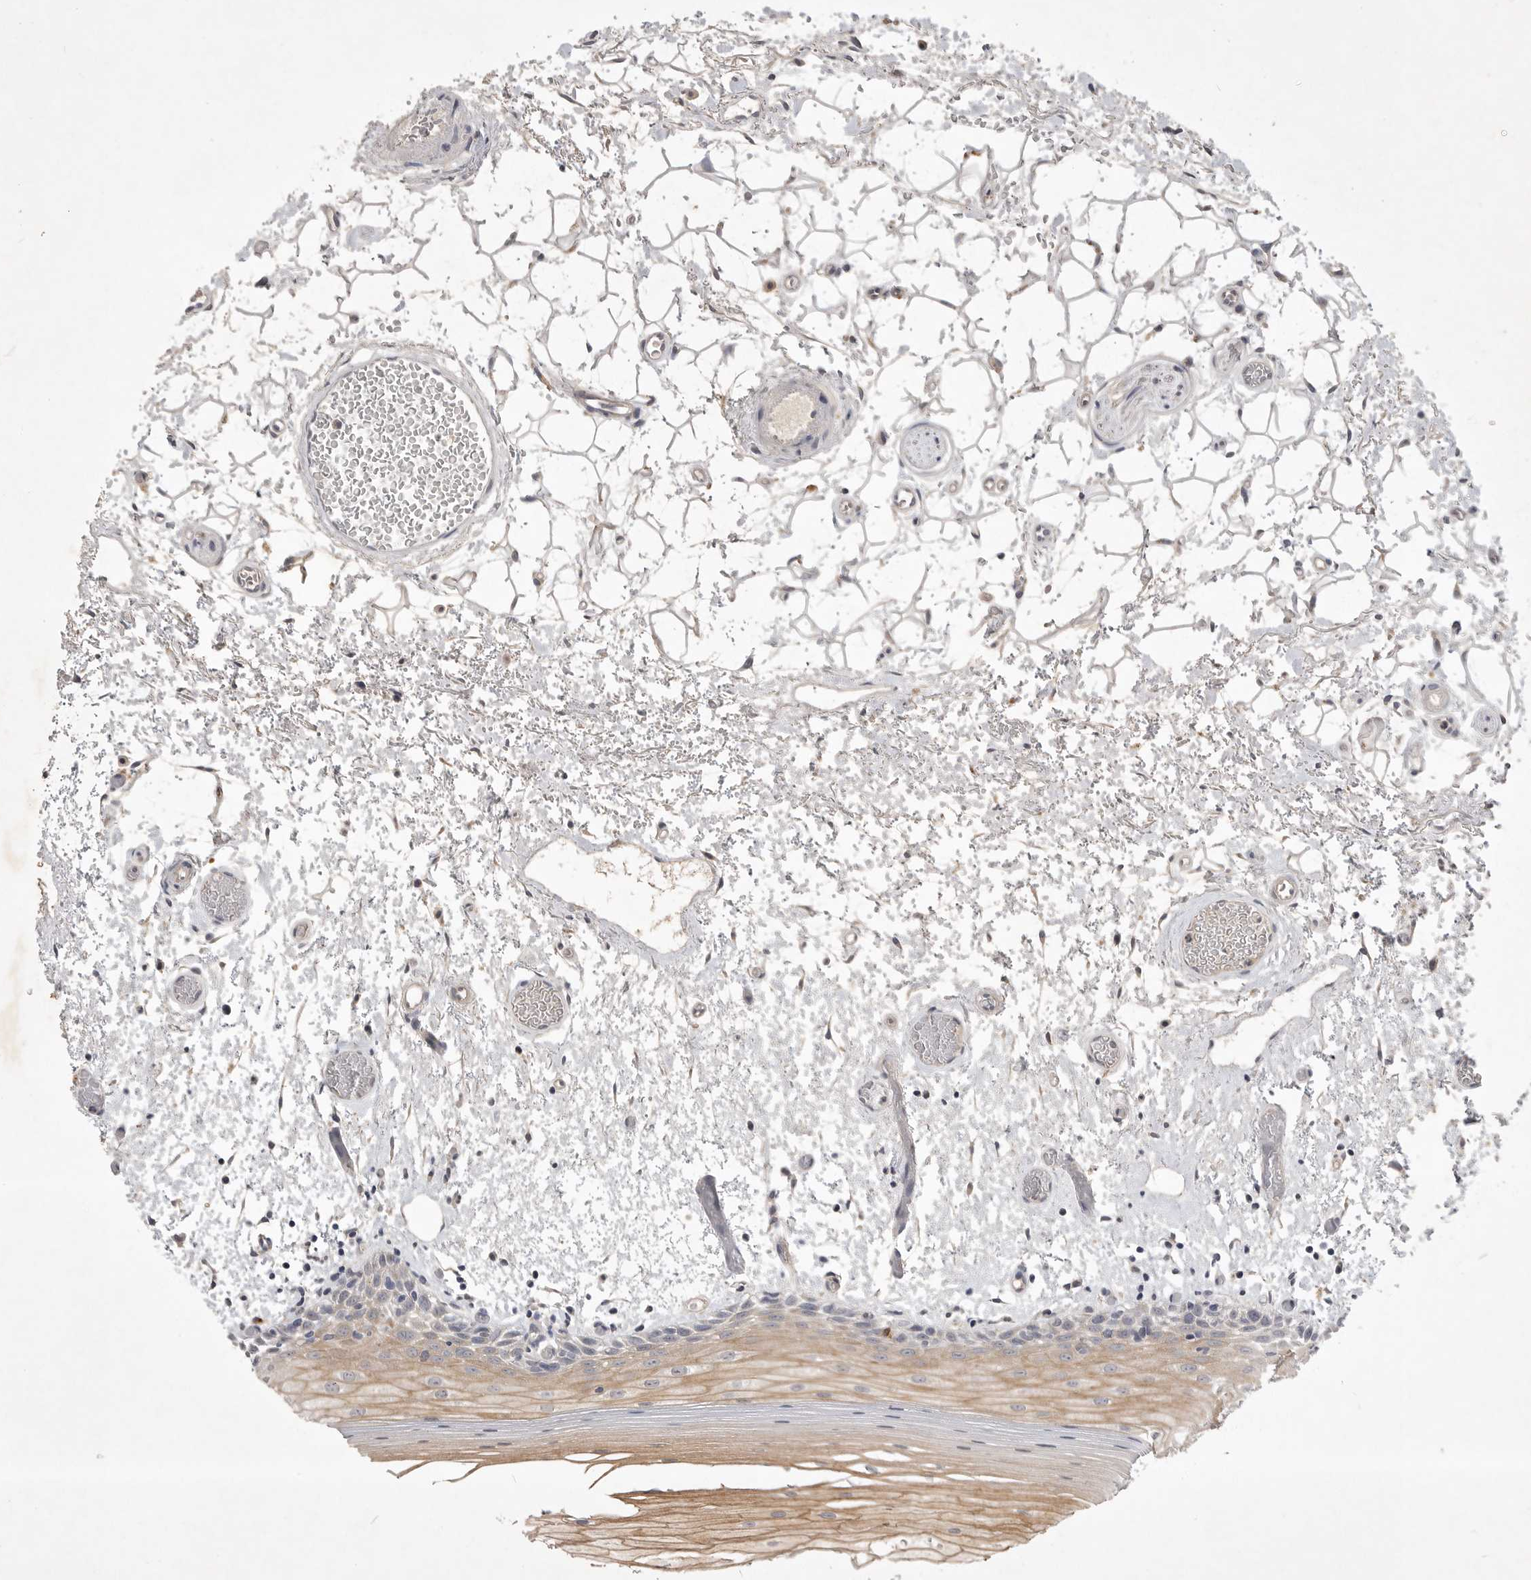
{"staining": {"intensity": "moderate", "quantity": ">75%", "location": "cytoplasmic/membranous"}, "tissue": "oral mucosa", "cell_type": "Squamous epithelial cells", "image_type": "normal", "snomed": [{"axis": "morphology", "description": "Normal tissue, NOS"}, {"axis": "topography", "description": "Oral tissue"}], "caption": "The immunohistochemical stain highlights moderate cytoplasmic/membranous staining in squamous epithelial cells of benign oral mucosa. The protein is stained brown, and the nuclei are stained in blue (DAB IHC with brightfield microscopy, high magnification).", "gene": "ITGAD", "patient": {"sex": "male", "age": 52}}